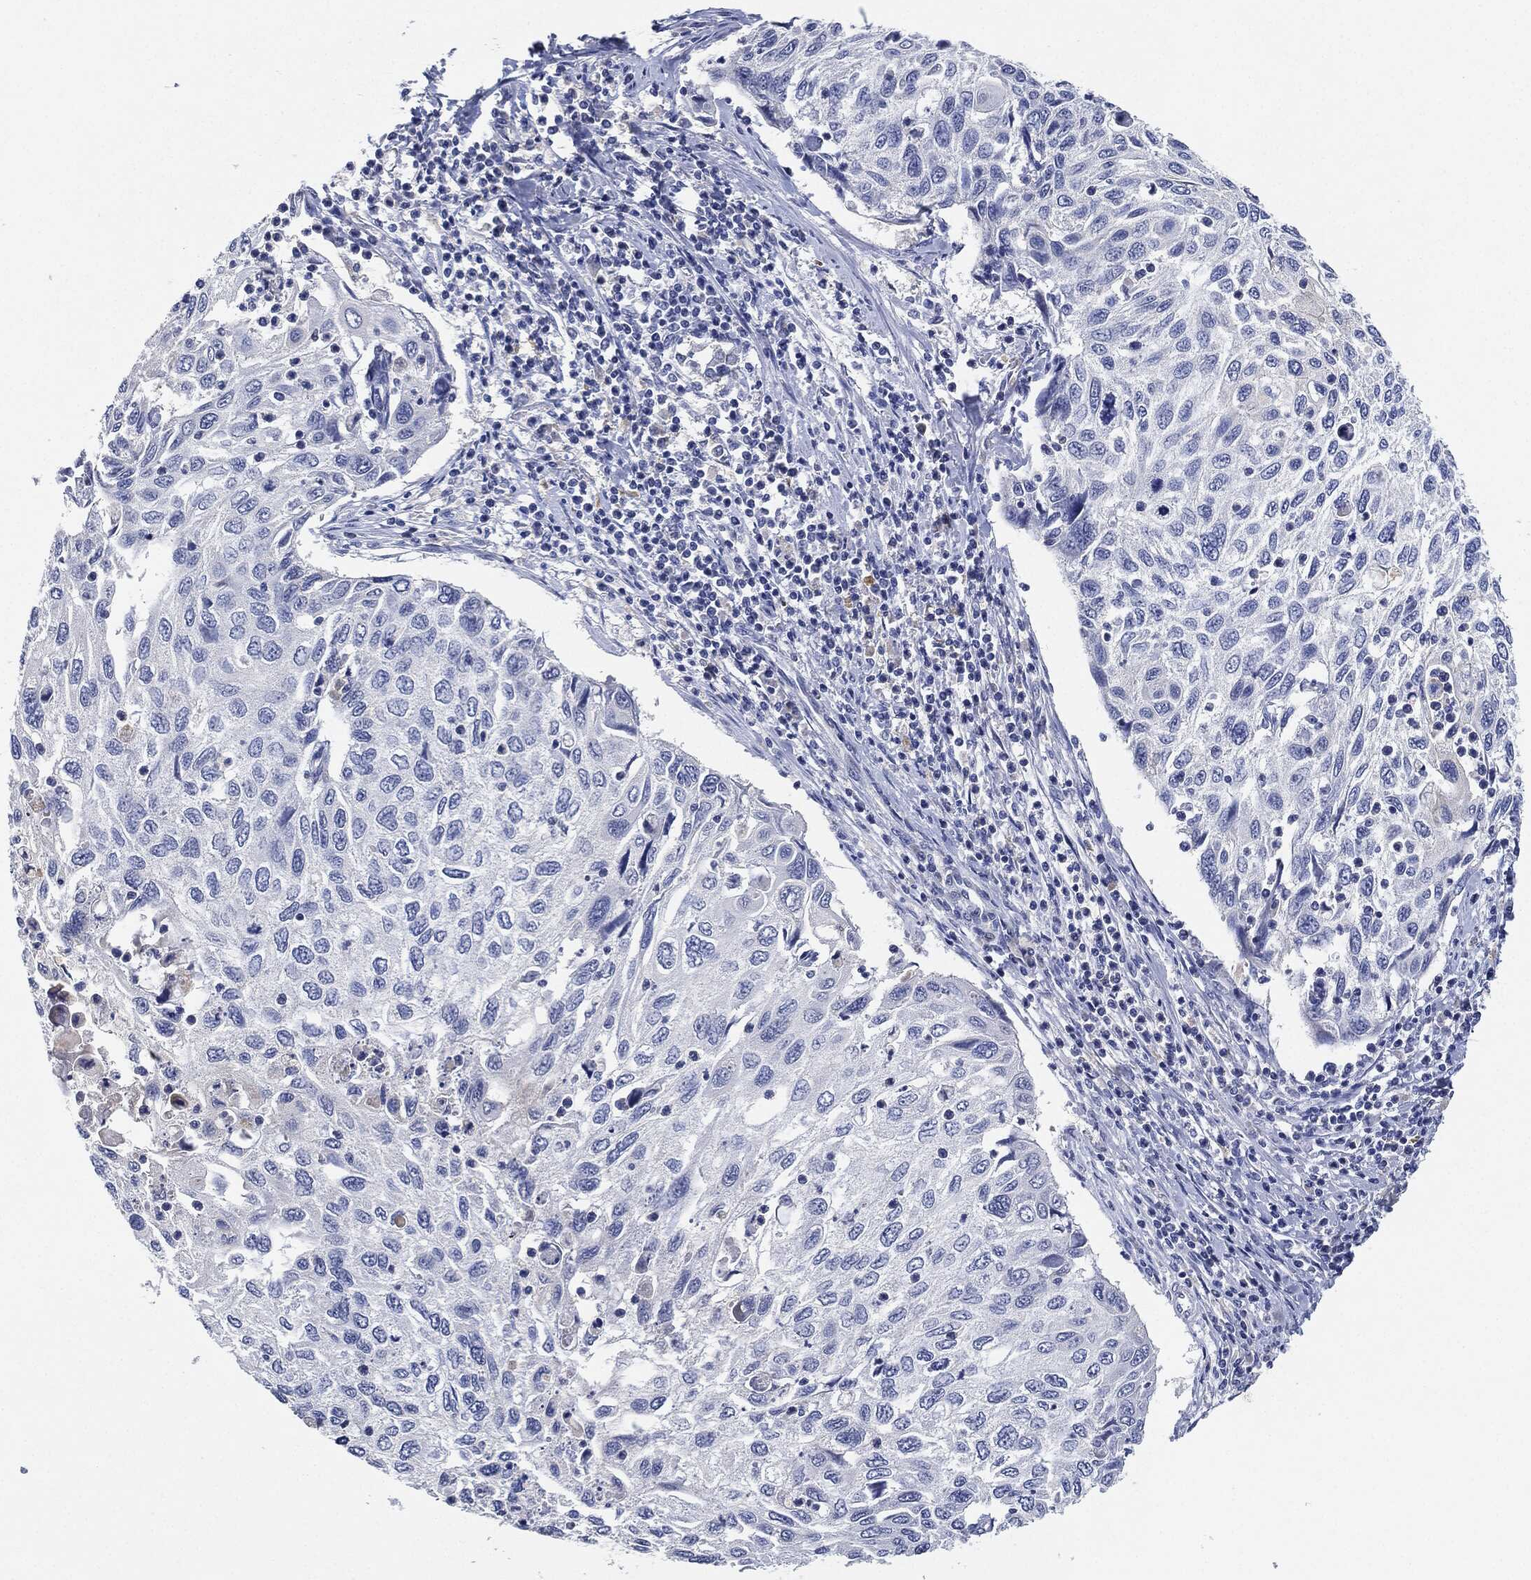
{"staining": {"intensity": "negative", "quantity": "none", "location": "none"}, "tissue": "cervical cancer", "cell_type": "Tumor cells", "image_type": "cancer", "snomed": [{"axis": "morphology", "description": "Squamous cell carcinoma, NOS"}, {"axis": "topography", "description": "Cervix"}], "caption": "A histopathology image of cervical squamous cell carcinoma stained for a protein reveals no brown staining in tumor cells.", "gene": "NTRK1", "patient": {"sex": "female", "age": 70}}